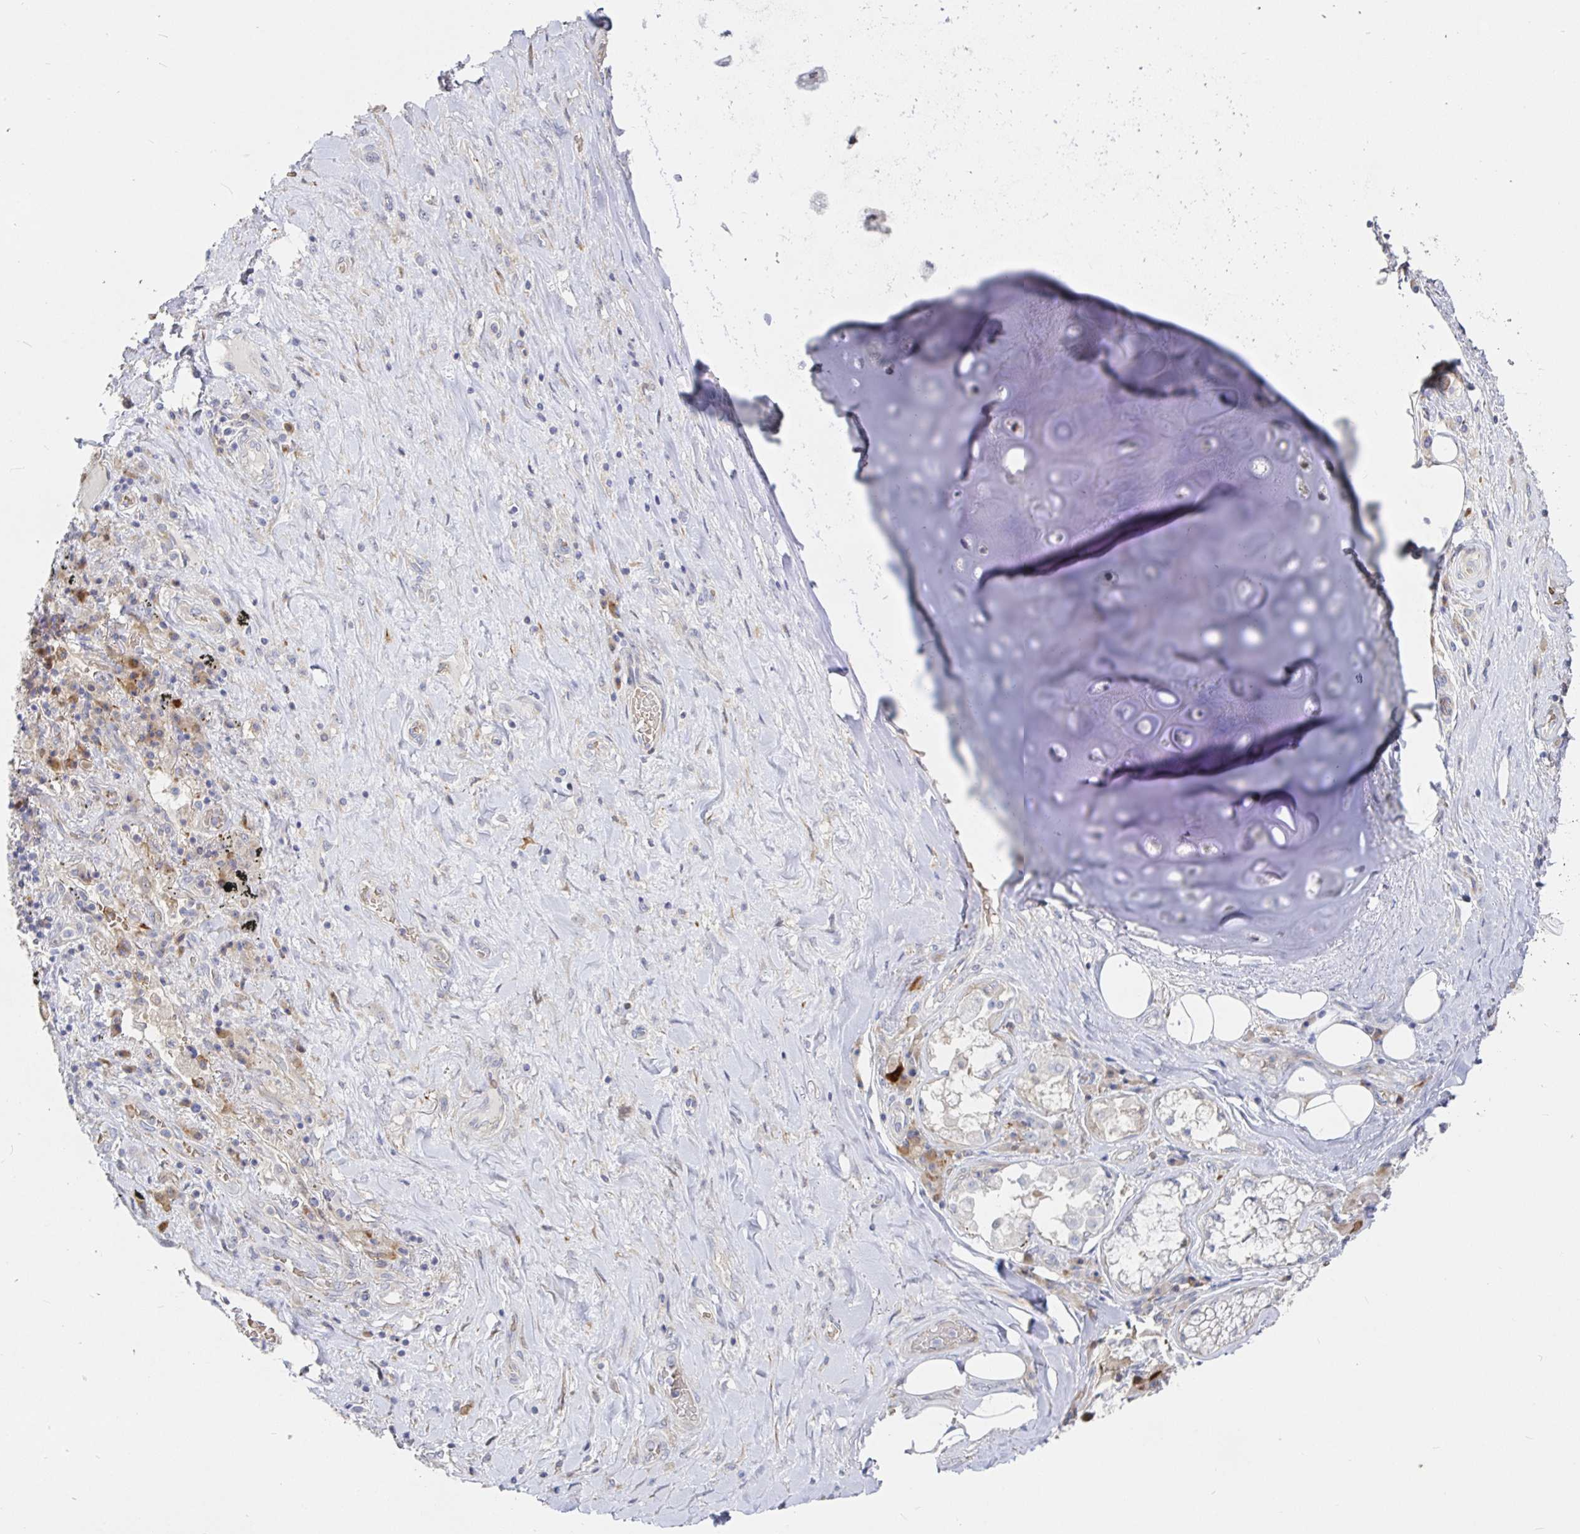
{"staining": {"intensity": "negative", "quantity": "none", "location": "none"}, "tissue": "adipose tissue", "cell_type": "Adipocytes", "image_type": "normal", "snomed": [{"axis": "morphology", "description": "Normal tissue, NOS"}, {"axis": "topography", "description": "Cartilage tissue"}, {"axis": "topography", "description": "Bronchus"}], "caption": "This is a image of IHC staining of benign adipose tissue, which shows no expression in adipocytes. The staining is performed using DAB (3,3'-diaminobenzidine) brown chromogen with nuclei counter-stained in using hematoxylin.", "gene": "KCTD19", "patient": {"sex": "male", "age": 64}}